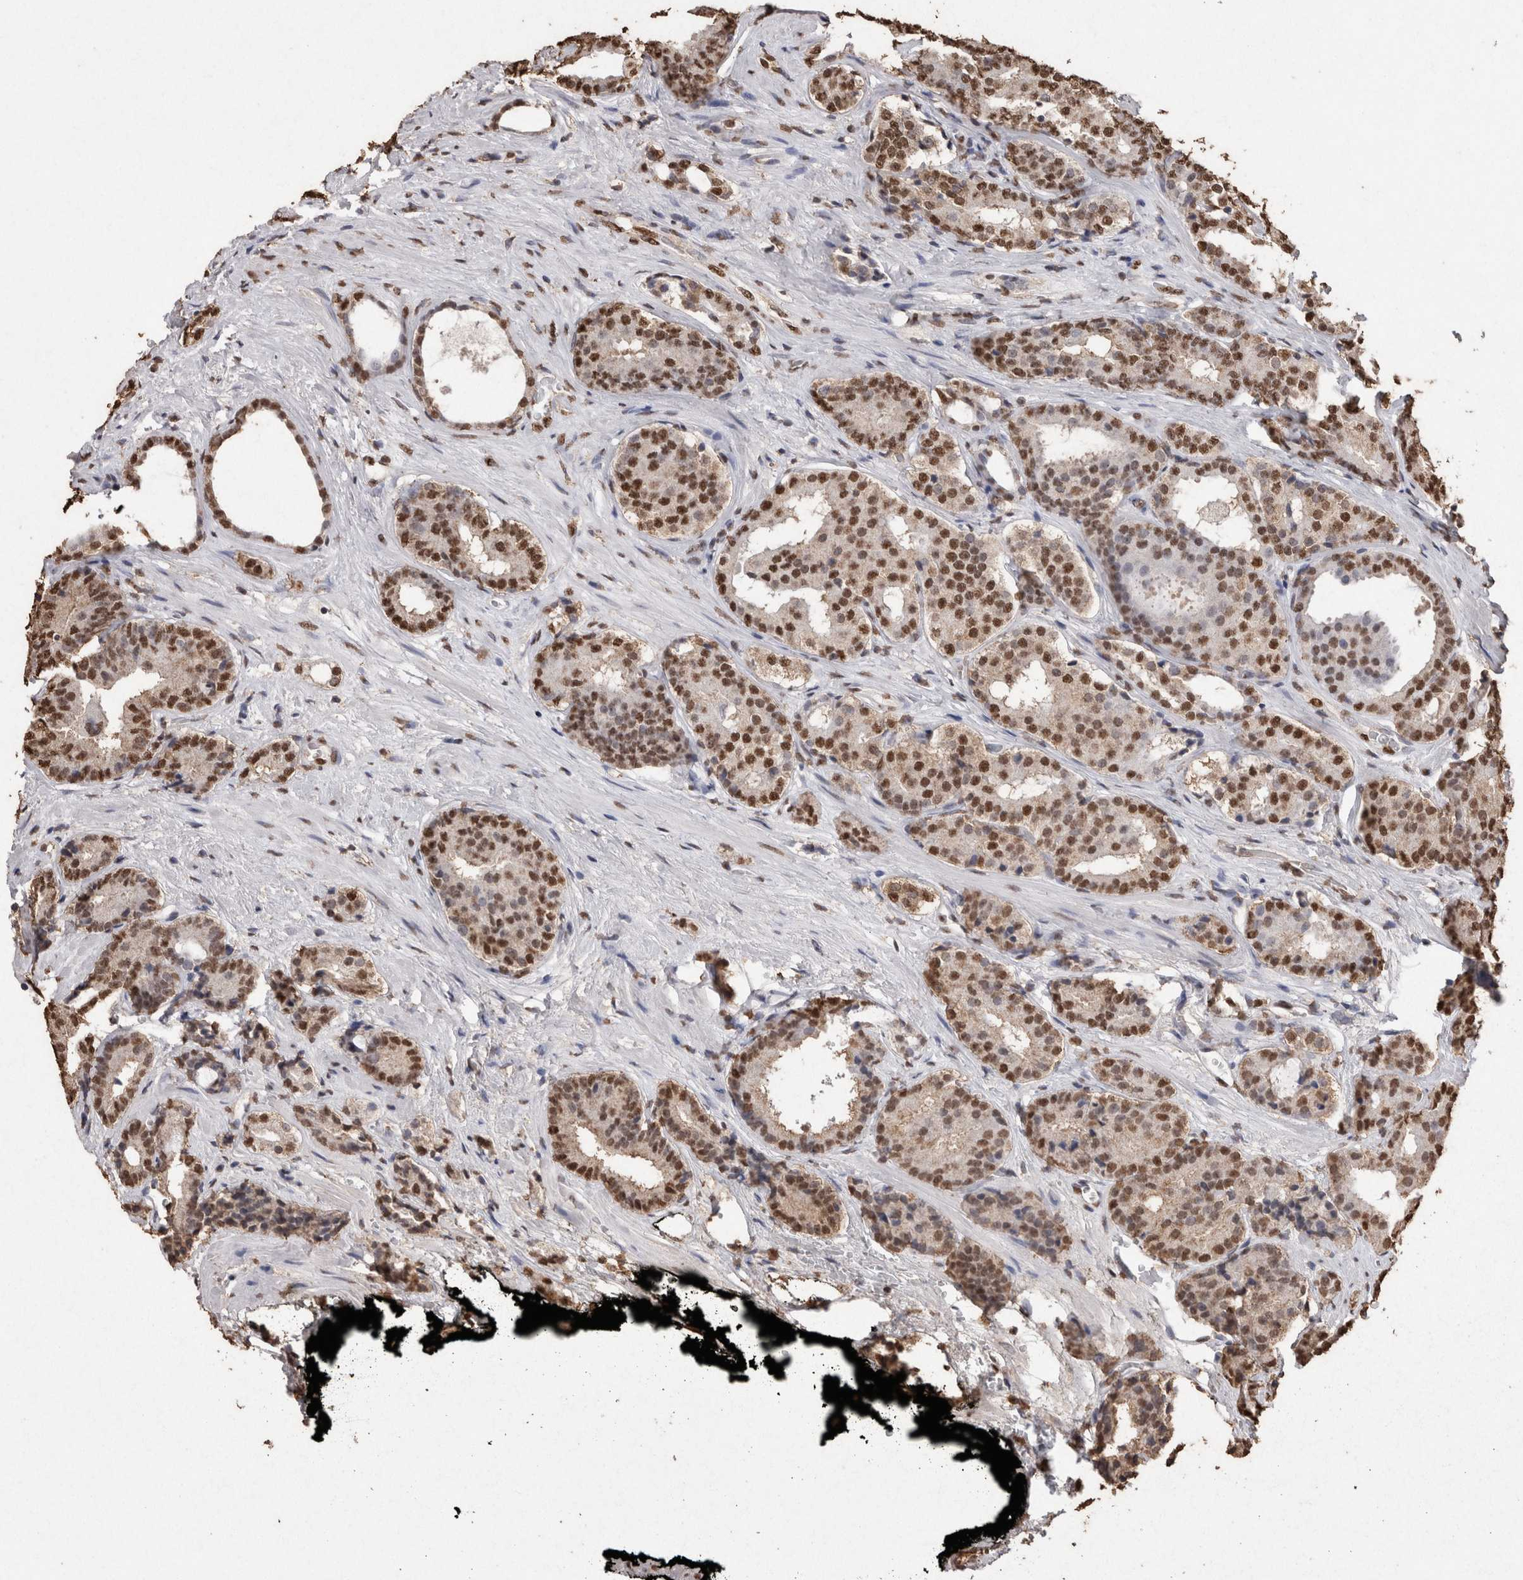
{"staining": {"intensity": "strong", "quantity": ">75%", "location": "nuclear"}, "tissue": "prostate cancer", "cell_type": "Tumor cells", "image_type": "cancer", "snomed": [{"axis": "morphology", "description": "Adenocarcinoma, High grade"}, {"axis": "topography", "description": "Prostate"}], "caption": "Human prostate cancer stained with a brown dye shows strong nuclear positive expression in about >75% of tumor cells.", "gene": "NTHL1", "patient": {"sex": "male", "age": 71}}